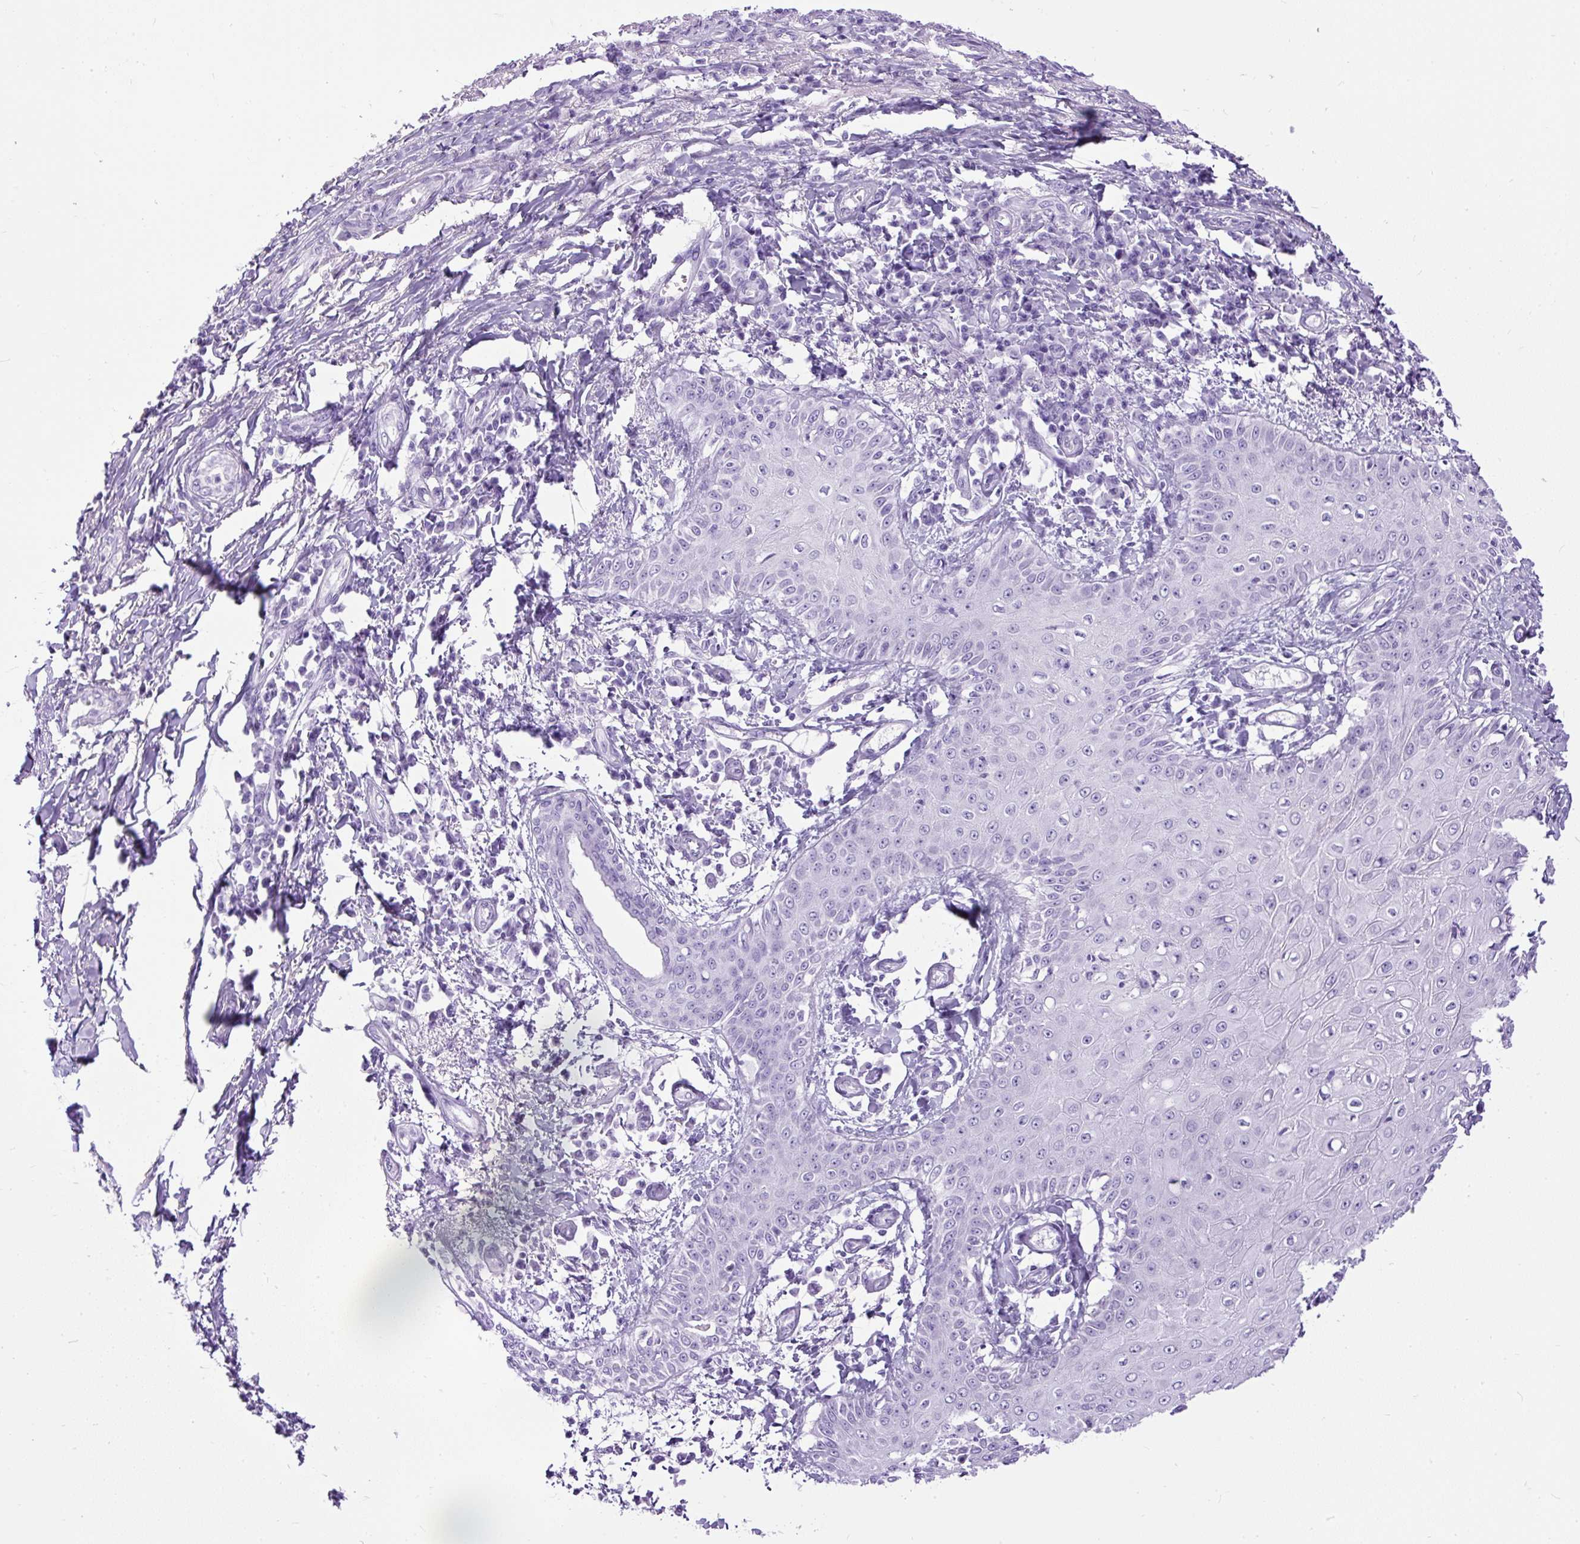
{"staining": {"intensity": "negative", "quantity": "none", "location": "none"}, "tissue": "skin cancer", "cell_type": "Tumor cells", "image_type": "cancer", "snomed": [{"axis": "morphology", "description": "Squamous cell carcinoma, NOS"}, {"axis": "topography", "description": "Skin"}], "caption": "Immunohistochemistry (IHC) micrograph of neoplastic tissue: human skin squamous cell carcinoma stained with DAB (3,3'-diaminobenzidine) shows no significant protein positivity in tumor cells.", "gene": "CEL", "patient": {"sex": "male", "age": 70}}